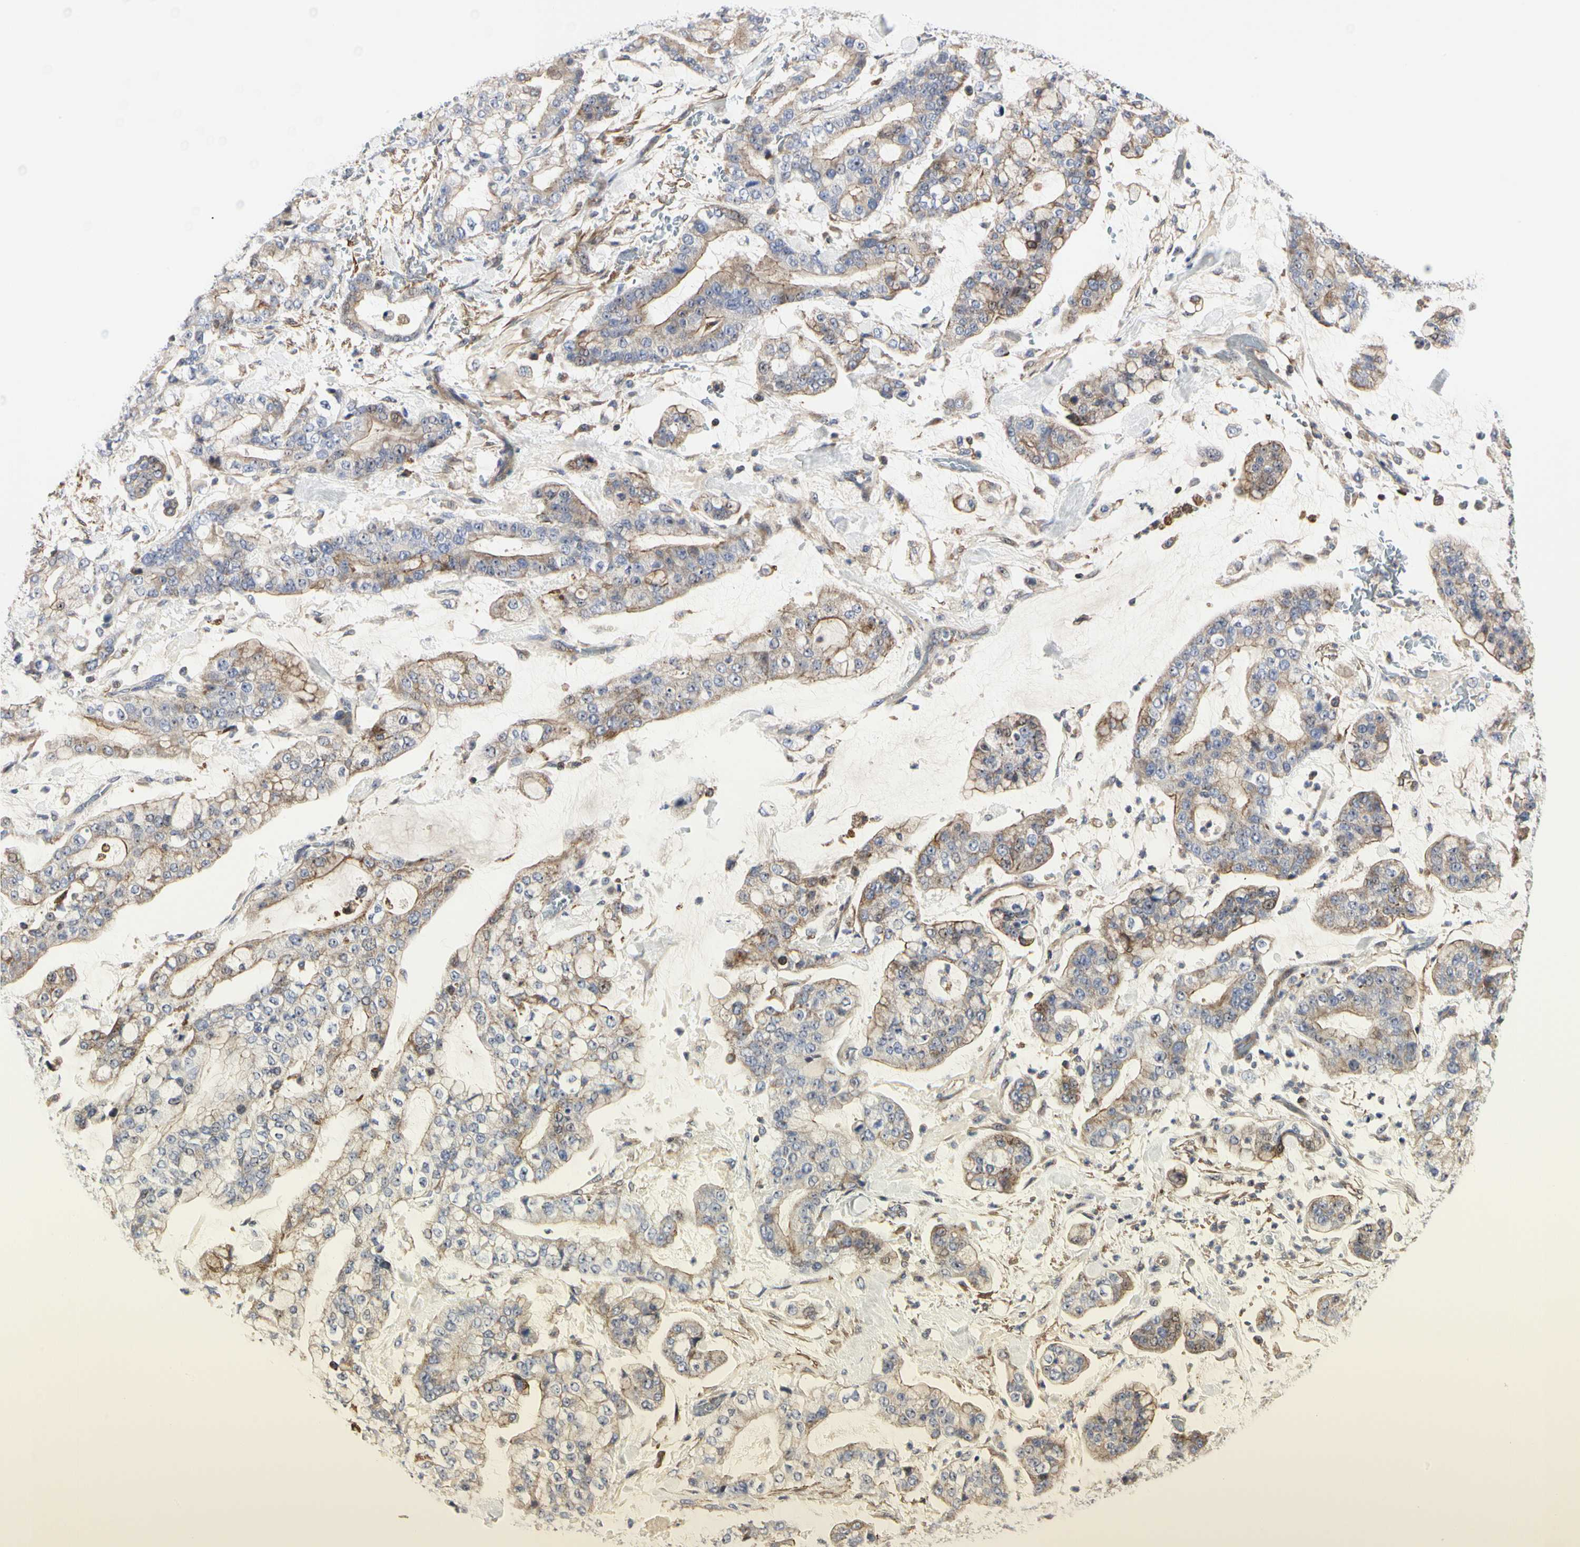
{"staining": {"intensity": "moderate", "quantity": "<25%", "location": "cytoplasmic/membranous"}, "tissue": "stomach cancer", "cell_type": "Tumor cells", "image_type": "cancer", "snomed": [{"axis": "morphology", "description": "Normal tissue, NOS"}, {"axis": "morphology", "description": "Adenocarcinoma, NOS"}, {"axis": "topography", "description": "Stomach, upper"}, {"axis": "topography", "description": "Stomach"}], "caption": "Human stomach cancer (adenocarcinoma) stained with a brown dye exhibits moderate cytoplasmic/membranous positive staining in approximately <25% of tumor cells.", "gene": "SHANK2", "patient": {"sex": "male", "age": 76}}